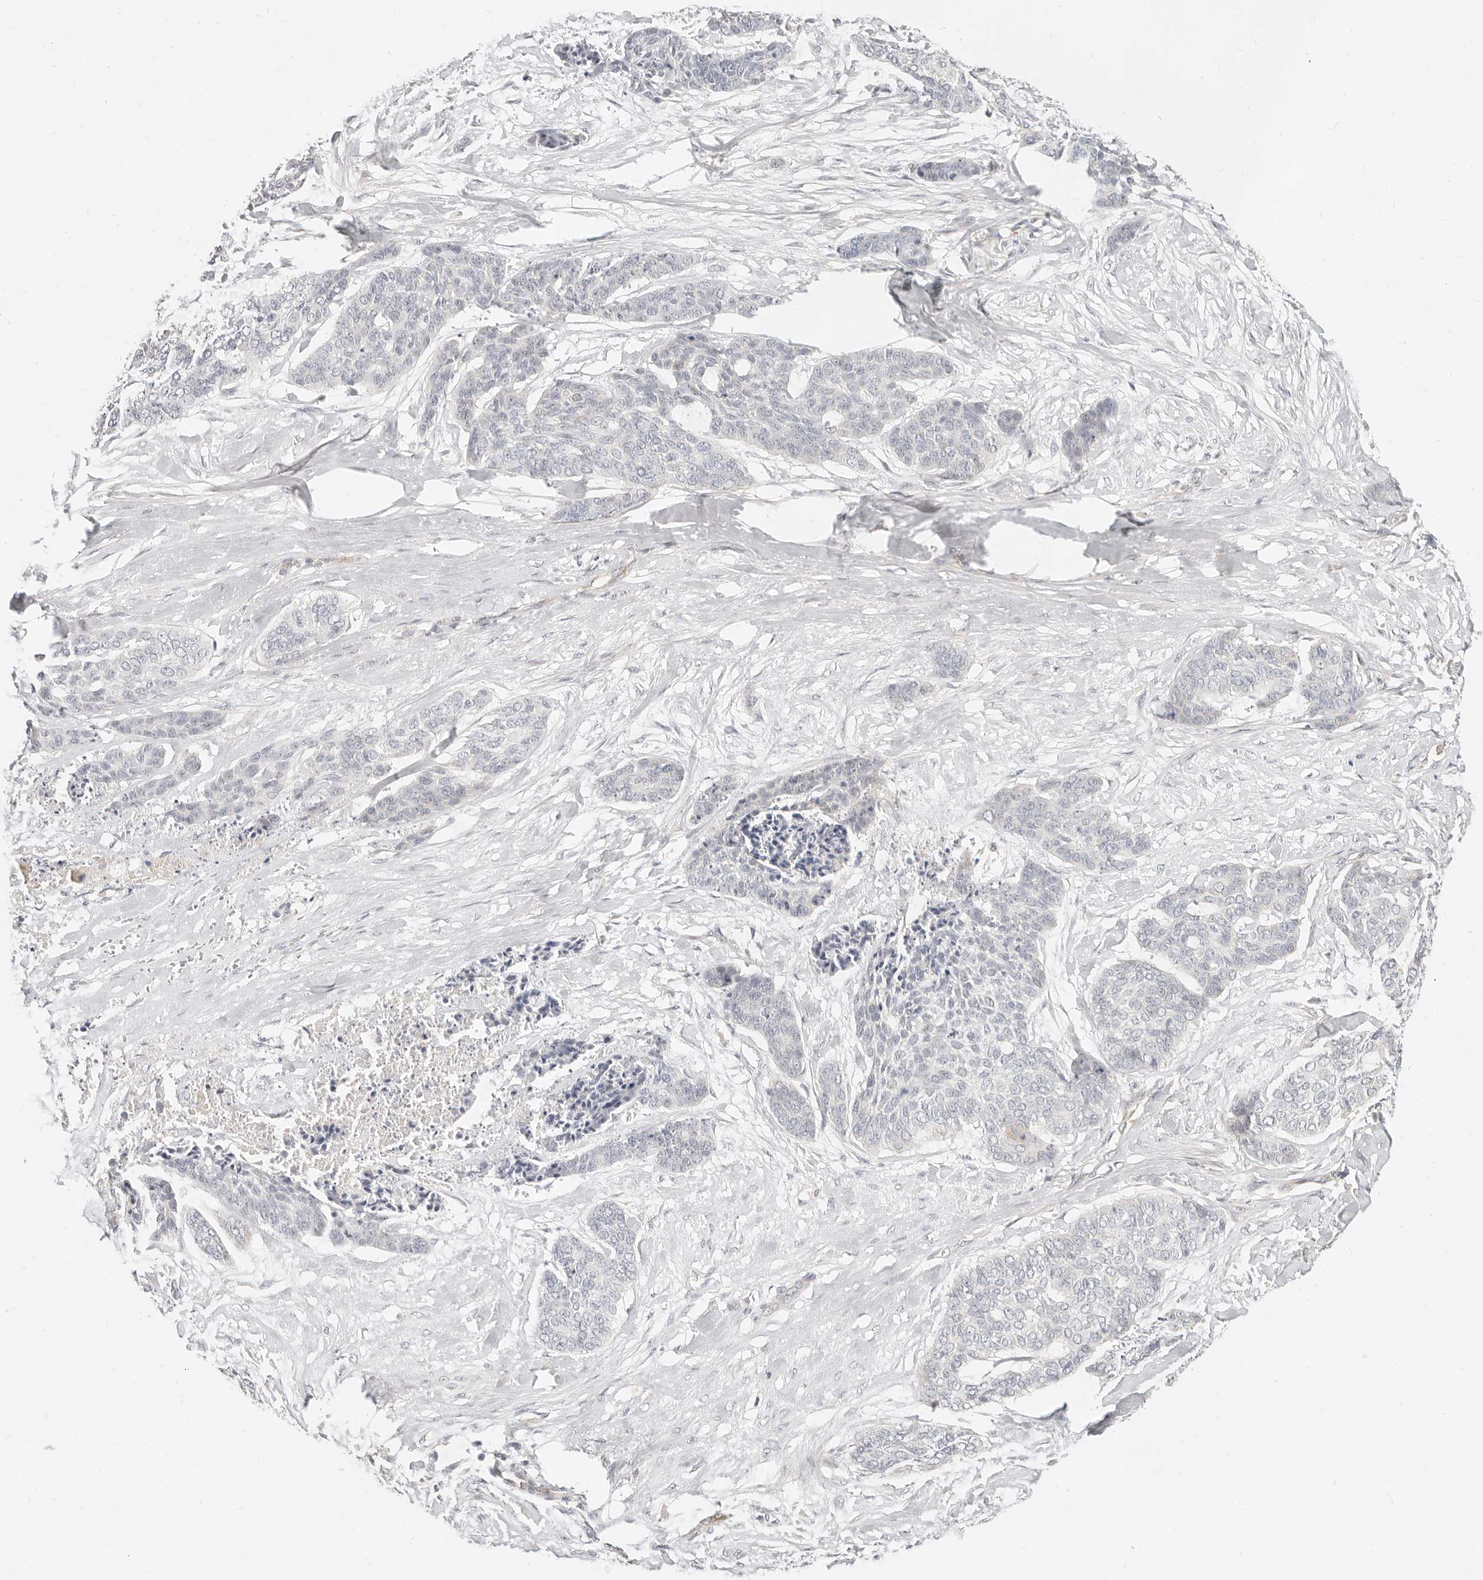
{"staining": {"intensity": "negative", "quantity": "none", "location": "none"}, "tissue": "skin cancer", "cell_type": "Tumor cells", "image_type": "cancer", "snomed": [{"axis": "morphology", "description": "Basal cell carcinoma"}, {"axis": "topography", "description": "Skin"}], "caption": "An immunohistochemistry (IHC) image of basal cell carcinoma (skin) is shown. There is no staining in tumor cells of basal cell carcinoma (skin).", "gene": "LTB4R2", "patient": {"sex": "female", "age": 64}}